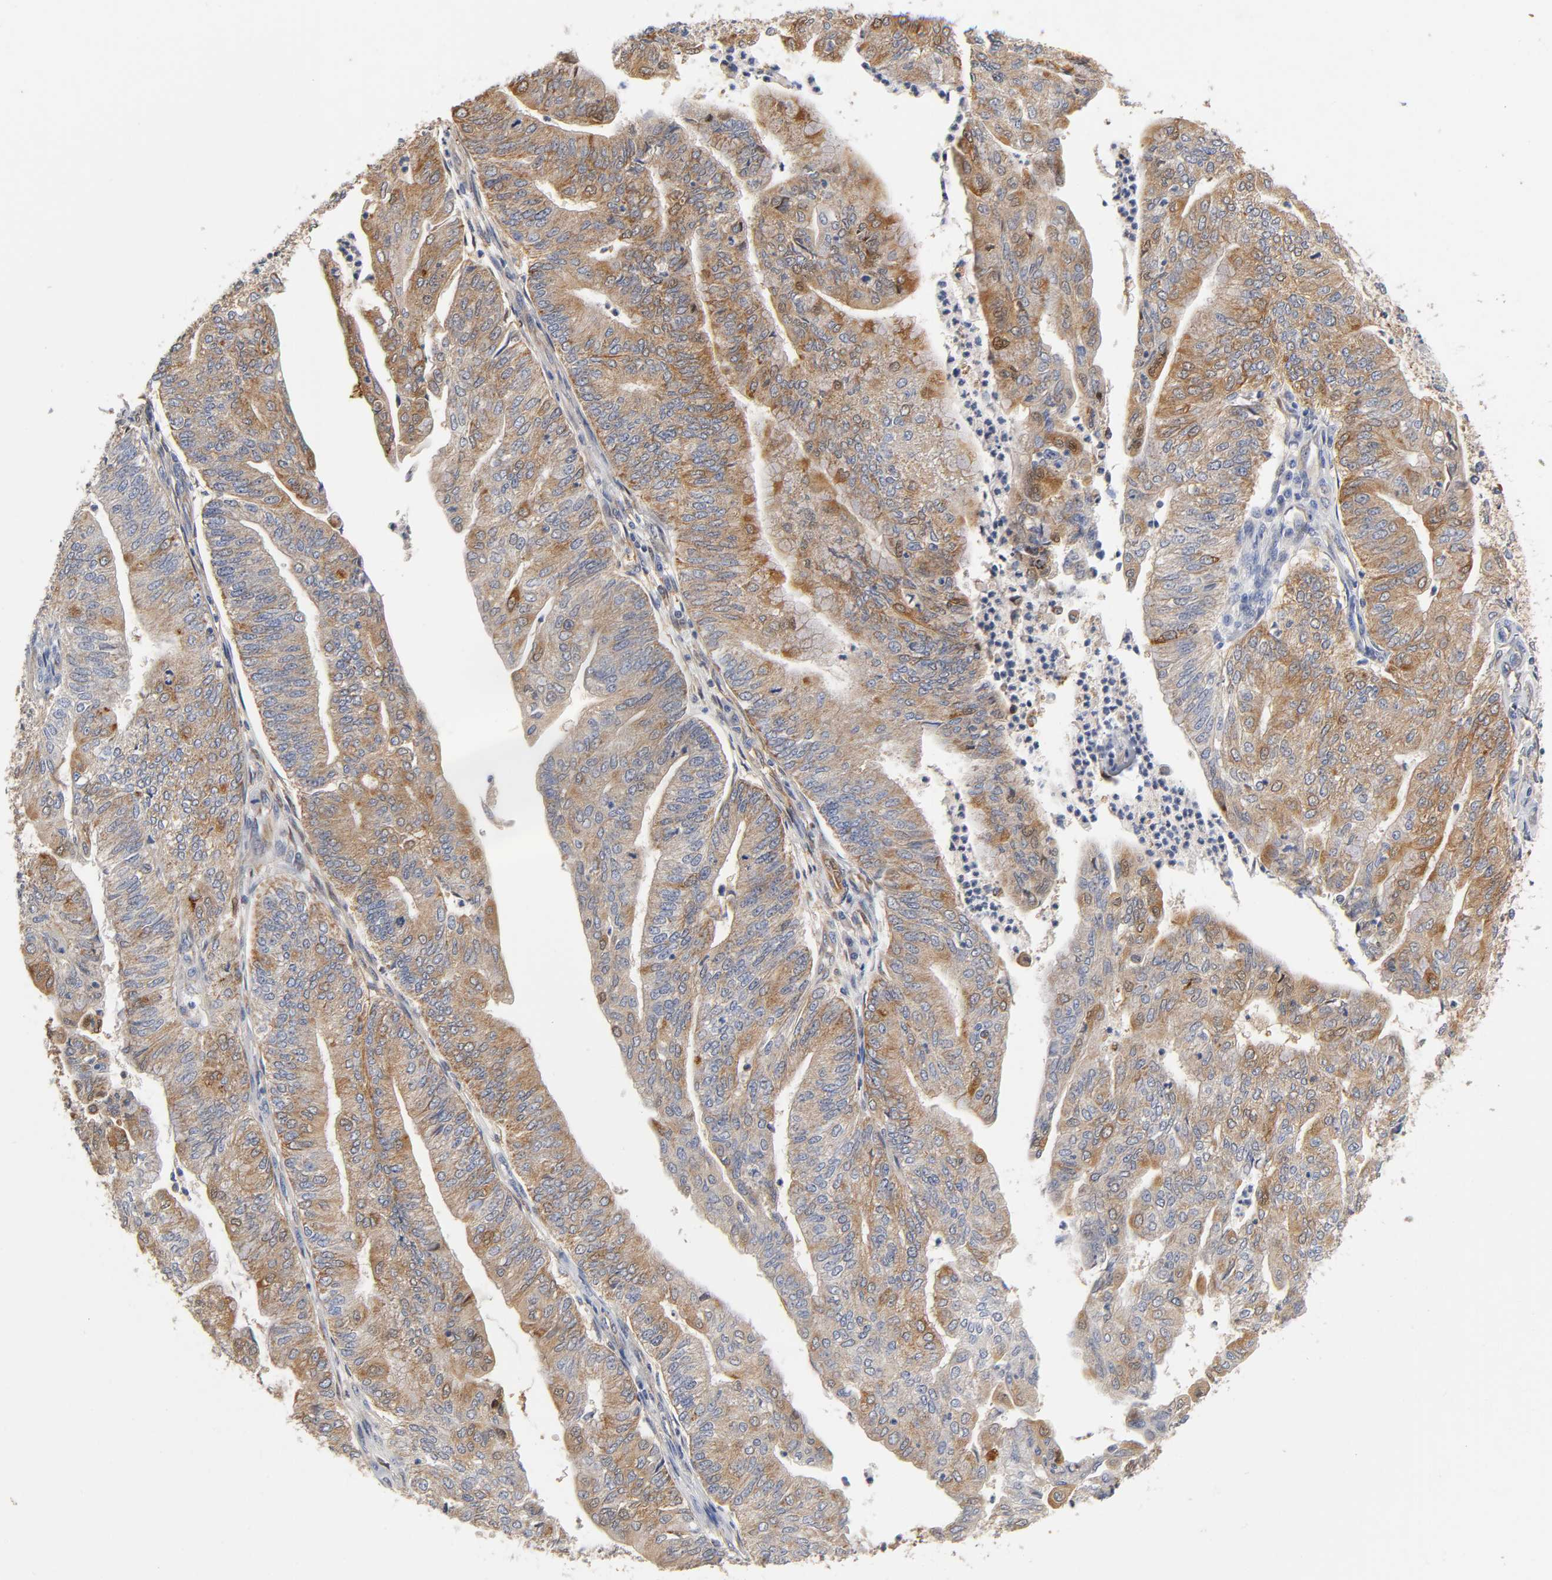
{"staining": {"intensity": "moderate", "quantity": ">75%", "location": "cytoplasmic/membranous,nuclear"}, "tissue": "endometrial cancer", "cell_type": "Tumor cells", "image_type": "cancer", "snomed": [{"axis": "morphology", "description": "Adenocarcinoma, NOS"}, {"axis": "topography", "description": "Endometrium"}], "caption": "High-magnification brightfield microscopy of endometrial adenocarcinoma stained with DAB (brown) and counterstained with hematoxylin (blue). tumor cells exhibit moderate cytoplasmic/membranous and nuclear staining is appreciated in approximately>75% of cells.", "gene": "ISG15", "patient": {"sex": "female", "age": 59}}